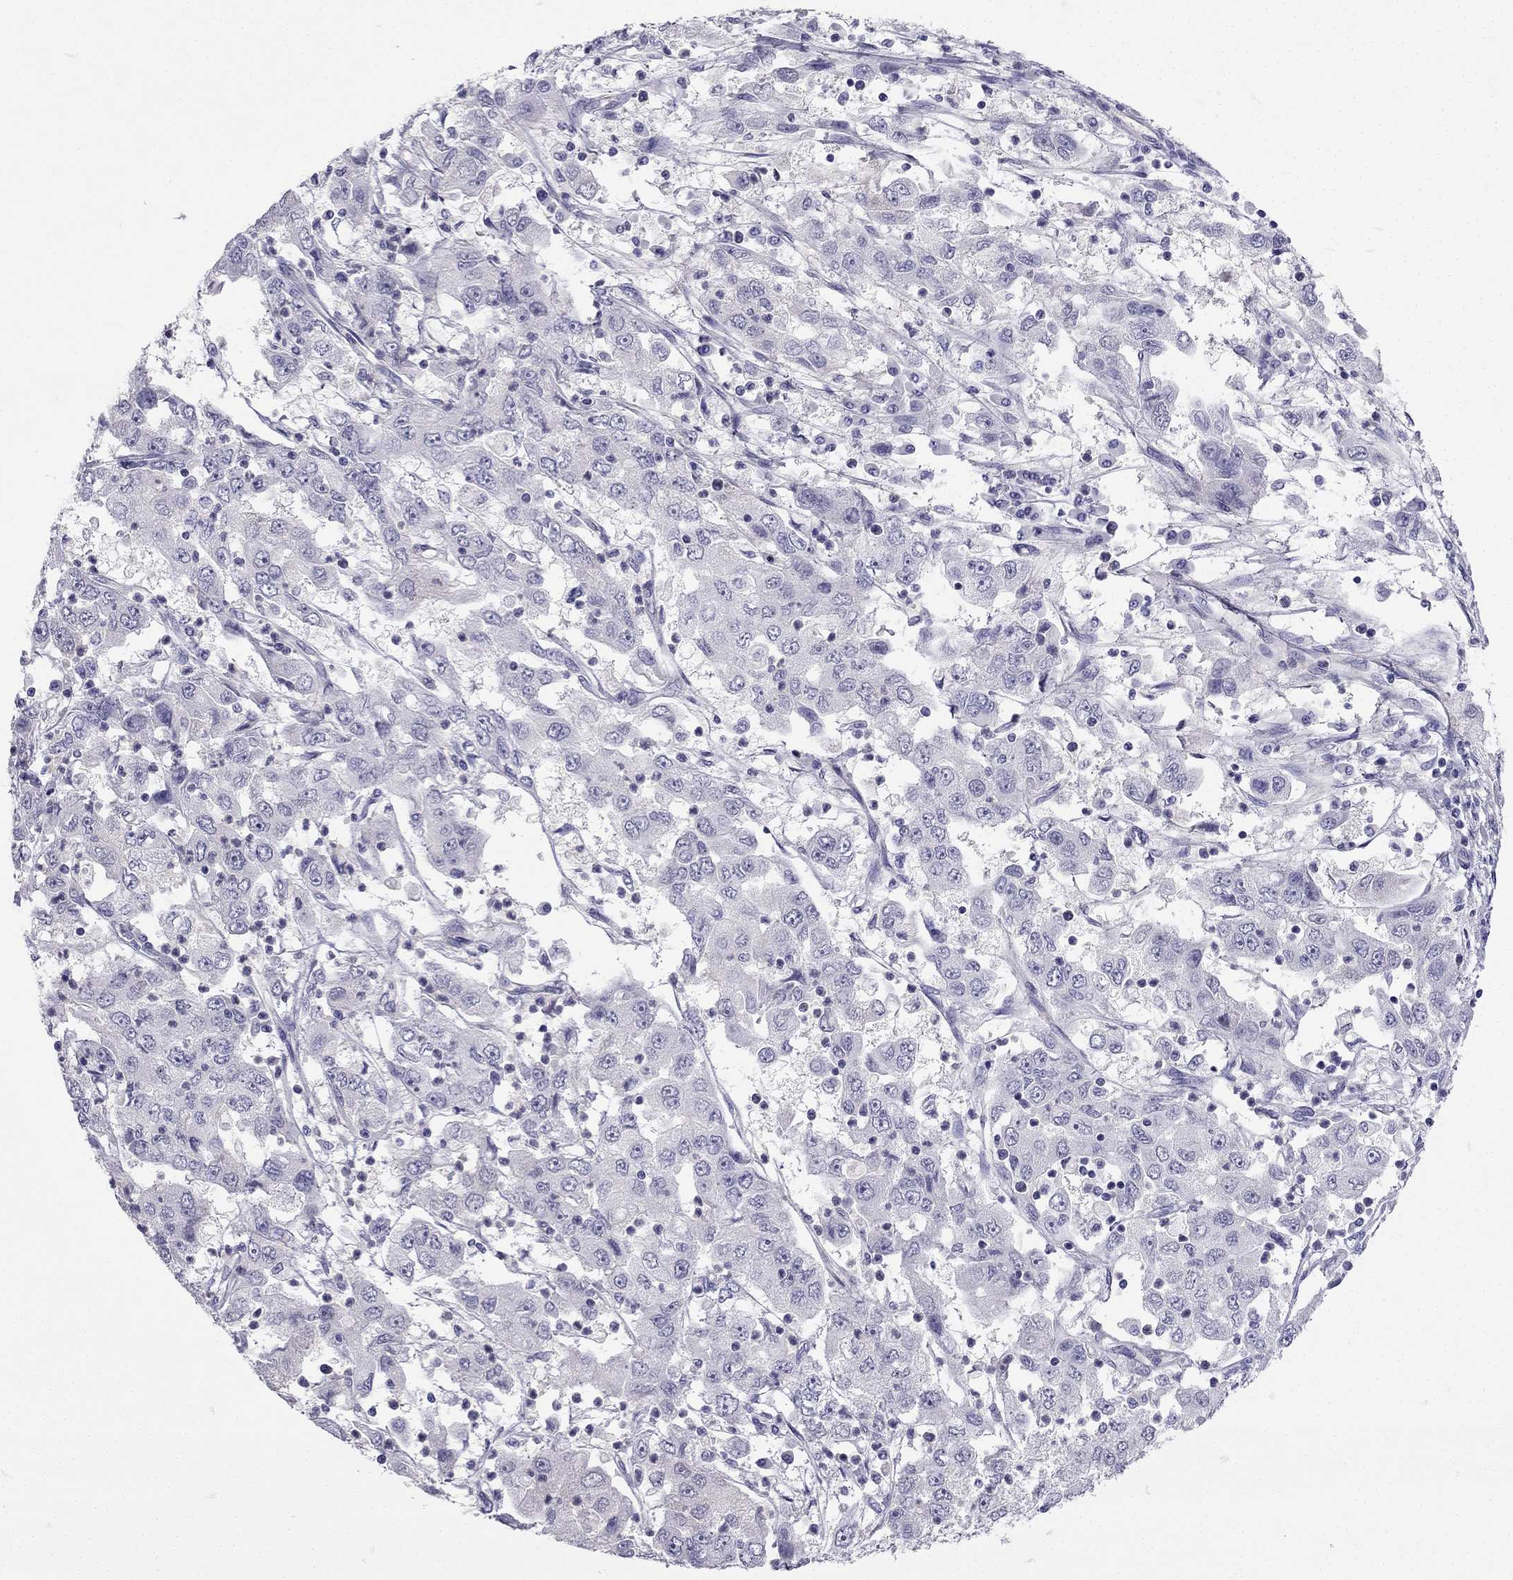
{"staining": {"intensity": "negative", "quantity": "none", "location": "none"}, "tissue": "cervical cancer", "cell_type": "Tumor cells", "image_type": "cancer", "snomed": [{"axis": "morphology", "description": "Squamous cell carcinoma, NOS"}, {"axis": "topography", "description": "Cervix"}], "caption": "An IHC histopathology image of cervical squamous cell carcinoma is shown. There is no staining in tumor cells of cervical squamous cell carcinoma. (Immunohistochemistry (ihc), brightfield microscopy, high magnification).", "gene": "GJA8", "patient": {"sex": "female", "age": 36}}